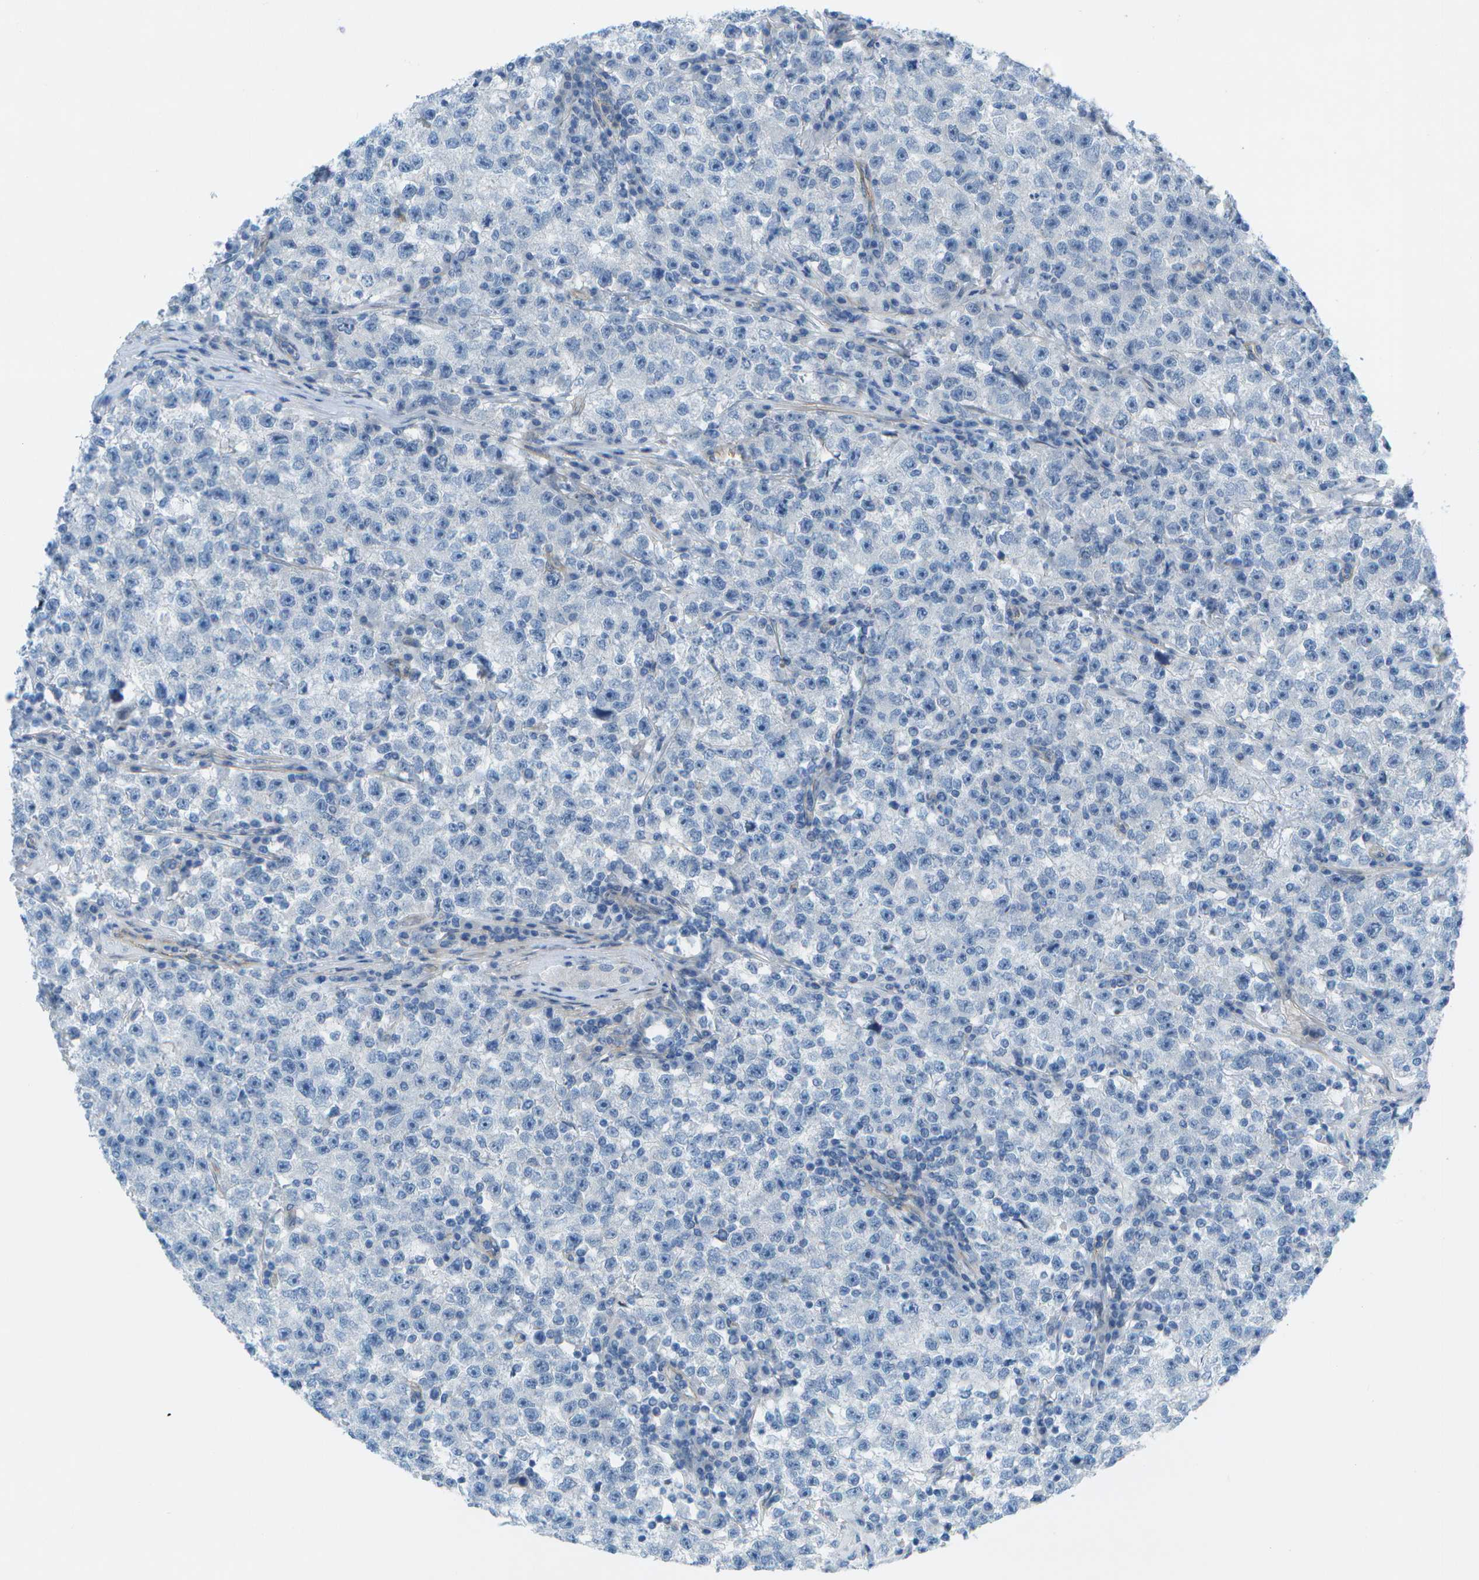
{"staining": {"intensity": "negative", "quantity": "none", "location": "none"}, "tissue": "testis cancer", "cell_type": "Tumor cells", "image_type": "cancer", "snomed": [{"axis": "morphology", "description": "Seminoma, NOS"}, {"axis": "topography", "description": "Testis"}], "caption": "The histopathology image demonstrates no staining of tumor cells in testis cancer (seminoma). (DAB immunohistochemistry (IHC), high magnification).", "gene": "SORBS3", "patient": {"sex": "male", "age": 22}}